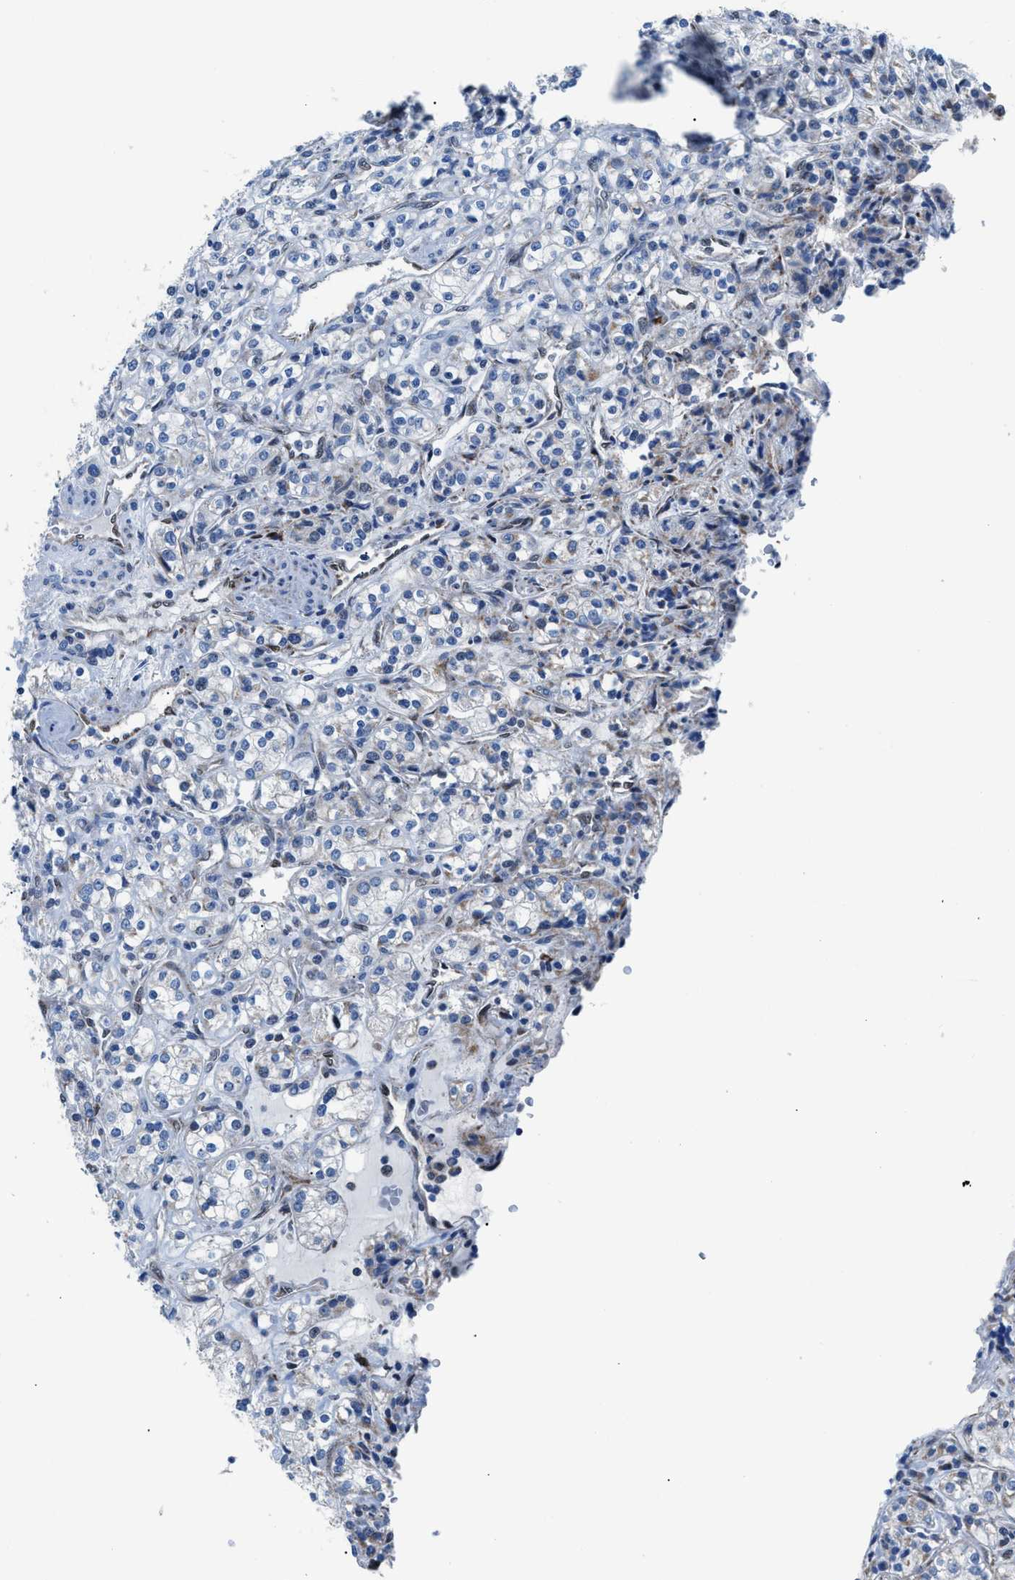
{"staining": {"intensity": "negative", "quantity": "none", "location": "none"}, "tissue": "renal cancer", "cell_type": "Tumor cells", "image_type": "cancer", "snomed": [{"axis": "morphology", "description": "Adenocarcinoma, NOS"}, {"axis": "topography", "description": "Kidney"}], "caption": "A photomicrograph of human renal cancer is negative for staining in tumor cells.", "gene": "LMO2", "patient": {"sex": "male", "age": 77}}